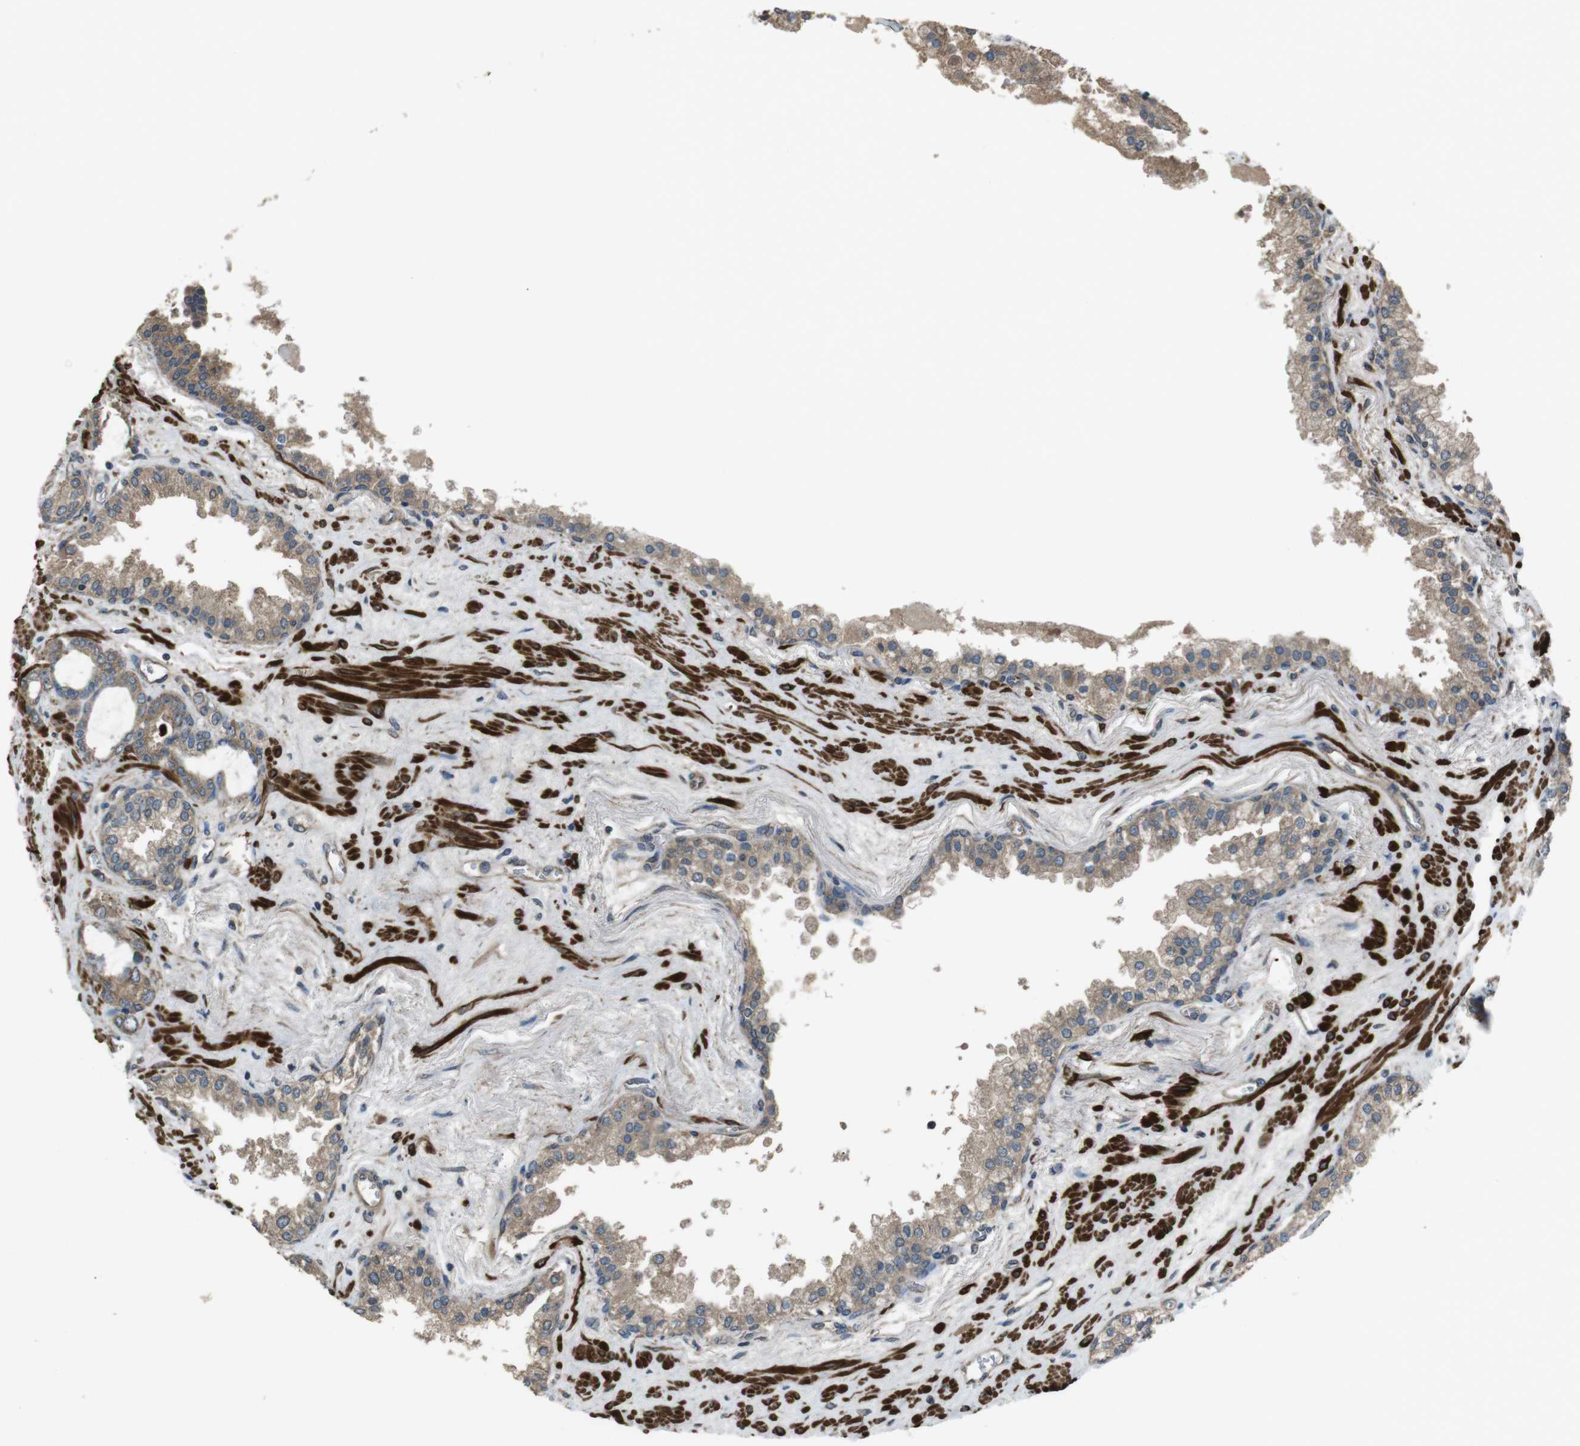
{"staining": {"intensity": "moderate", "quantity": ">75%", "location": "cytoplasmic/membranous"}, "tissue": "prostate cancer", "cell_type": "Tumor cells", "image_type": "cancer", "snomed": [{"axis": "morphology", "description": "Adenocarcinoma, Low grade"}, {"axis": "topography", "description": "Prostate"}], "caption": "Human prostate cancer (low-grade adenocarcinoma) stained with a protein marker displays moderate staining in tumor cells.", "gene": "FUT2", "patient": {"sex": "male", "age": 60}}